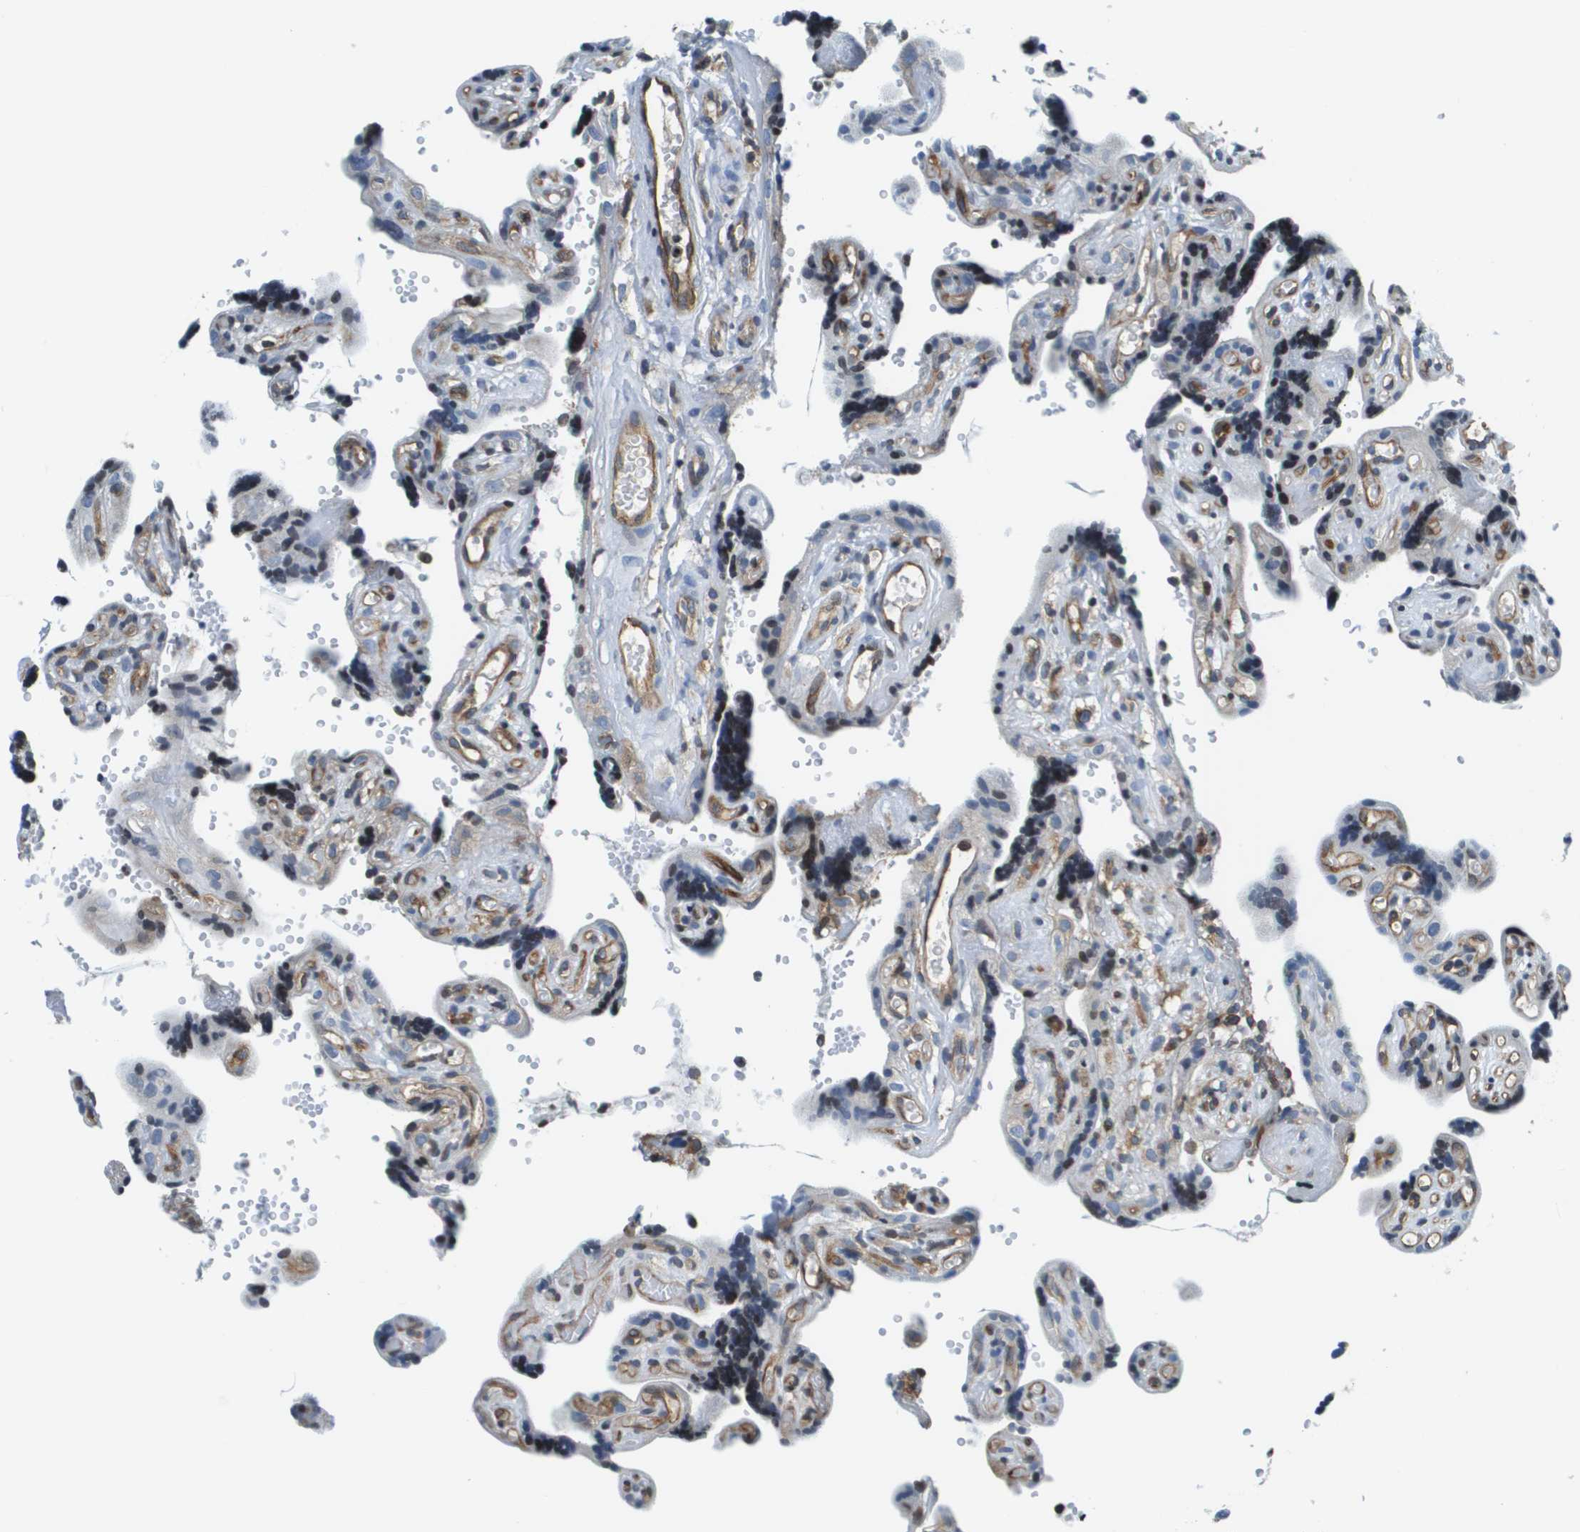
{"staining": {"intensity": "weak", "quantity": "<25%", "location": "cytoplasmic/membranous"}, "tissue": "placenta", "cell_type": "Decidual cells", "image_type": "normal", "snomed": [{"axis": "morphology", "description": "Normal tissue, NOS"}, {"axis": "topography", "description": "Placenta"}], "caption": "DAB immunohistochemical staining of unremarkable placenta reveals no significant expression in decidual cells.", "gene": "ESYT1", "patient": {"sex": "female", "age": 30}}